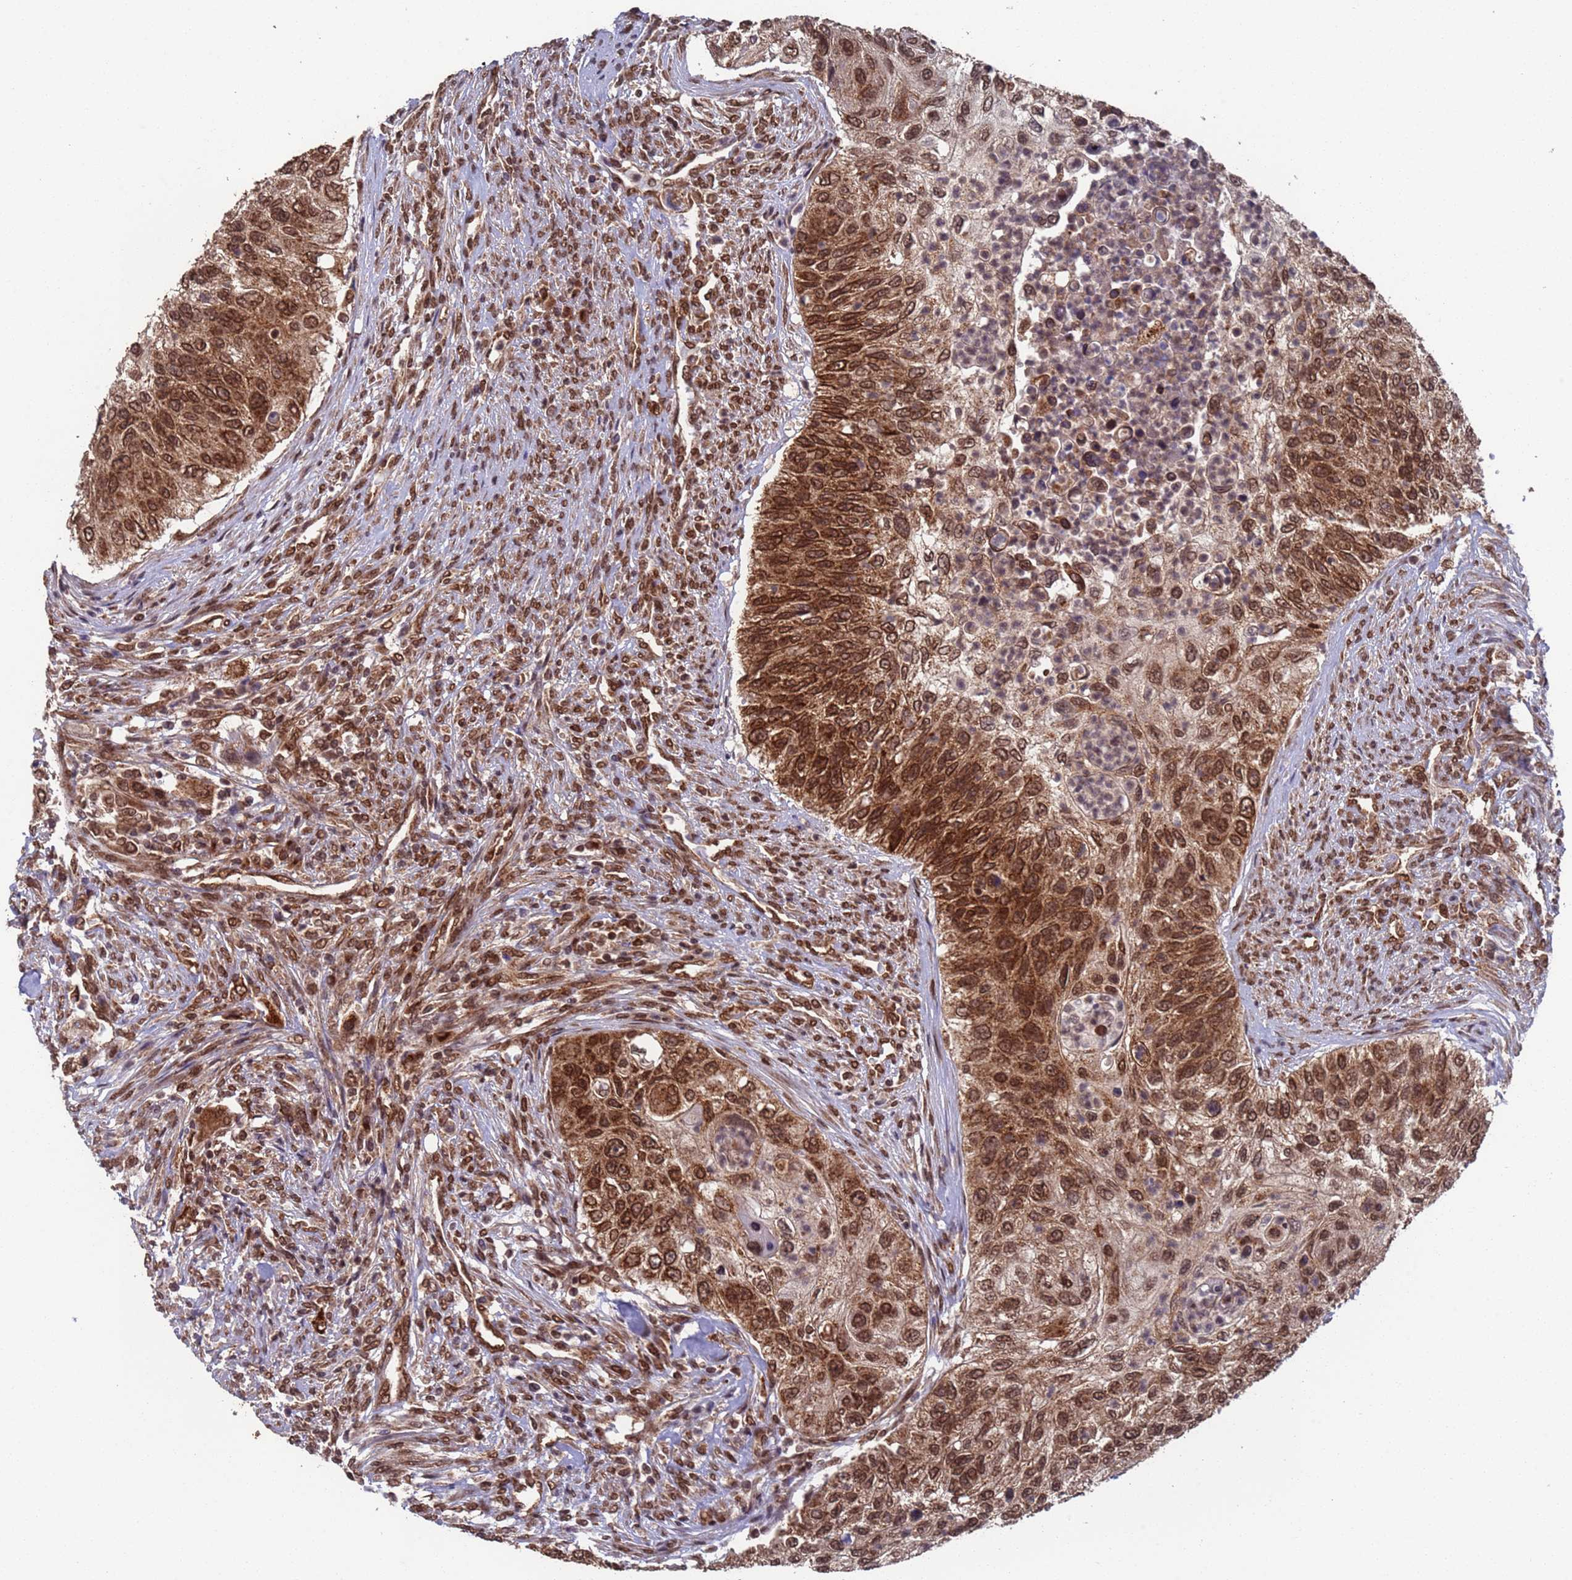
{"staining": {"intensity": "moderate", "quantity": ">75%", "location": "cytoplasmic/membranous,nuclear"}, "tissue": "urothelial cancer", "cell_type": "Tumor cells", "image_type": "cancer", "snomed": [{"axis": "morphology", "description": "Urothelial carcinoma, High grade"}, {"axis": "topography", "description": "Urinary bladder"}], "caption": "The image displays a brown stain indicating the presence of a protein in the cytoplasmic/membranous and nuclear of tumor cells in urothelial cancer. Using DAB (3,3'-diaminobenzidine) (brown) and hematoxylin (blue) stains, captured at high magnification using brightfield microscopy.", "gene": "FUBP3", "patient": {"sex": "female", "age": 60}}